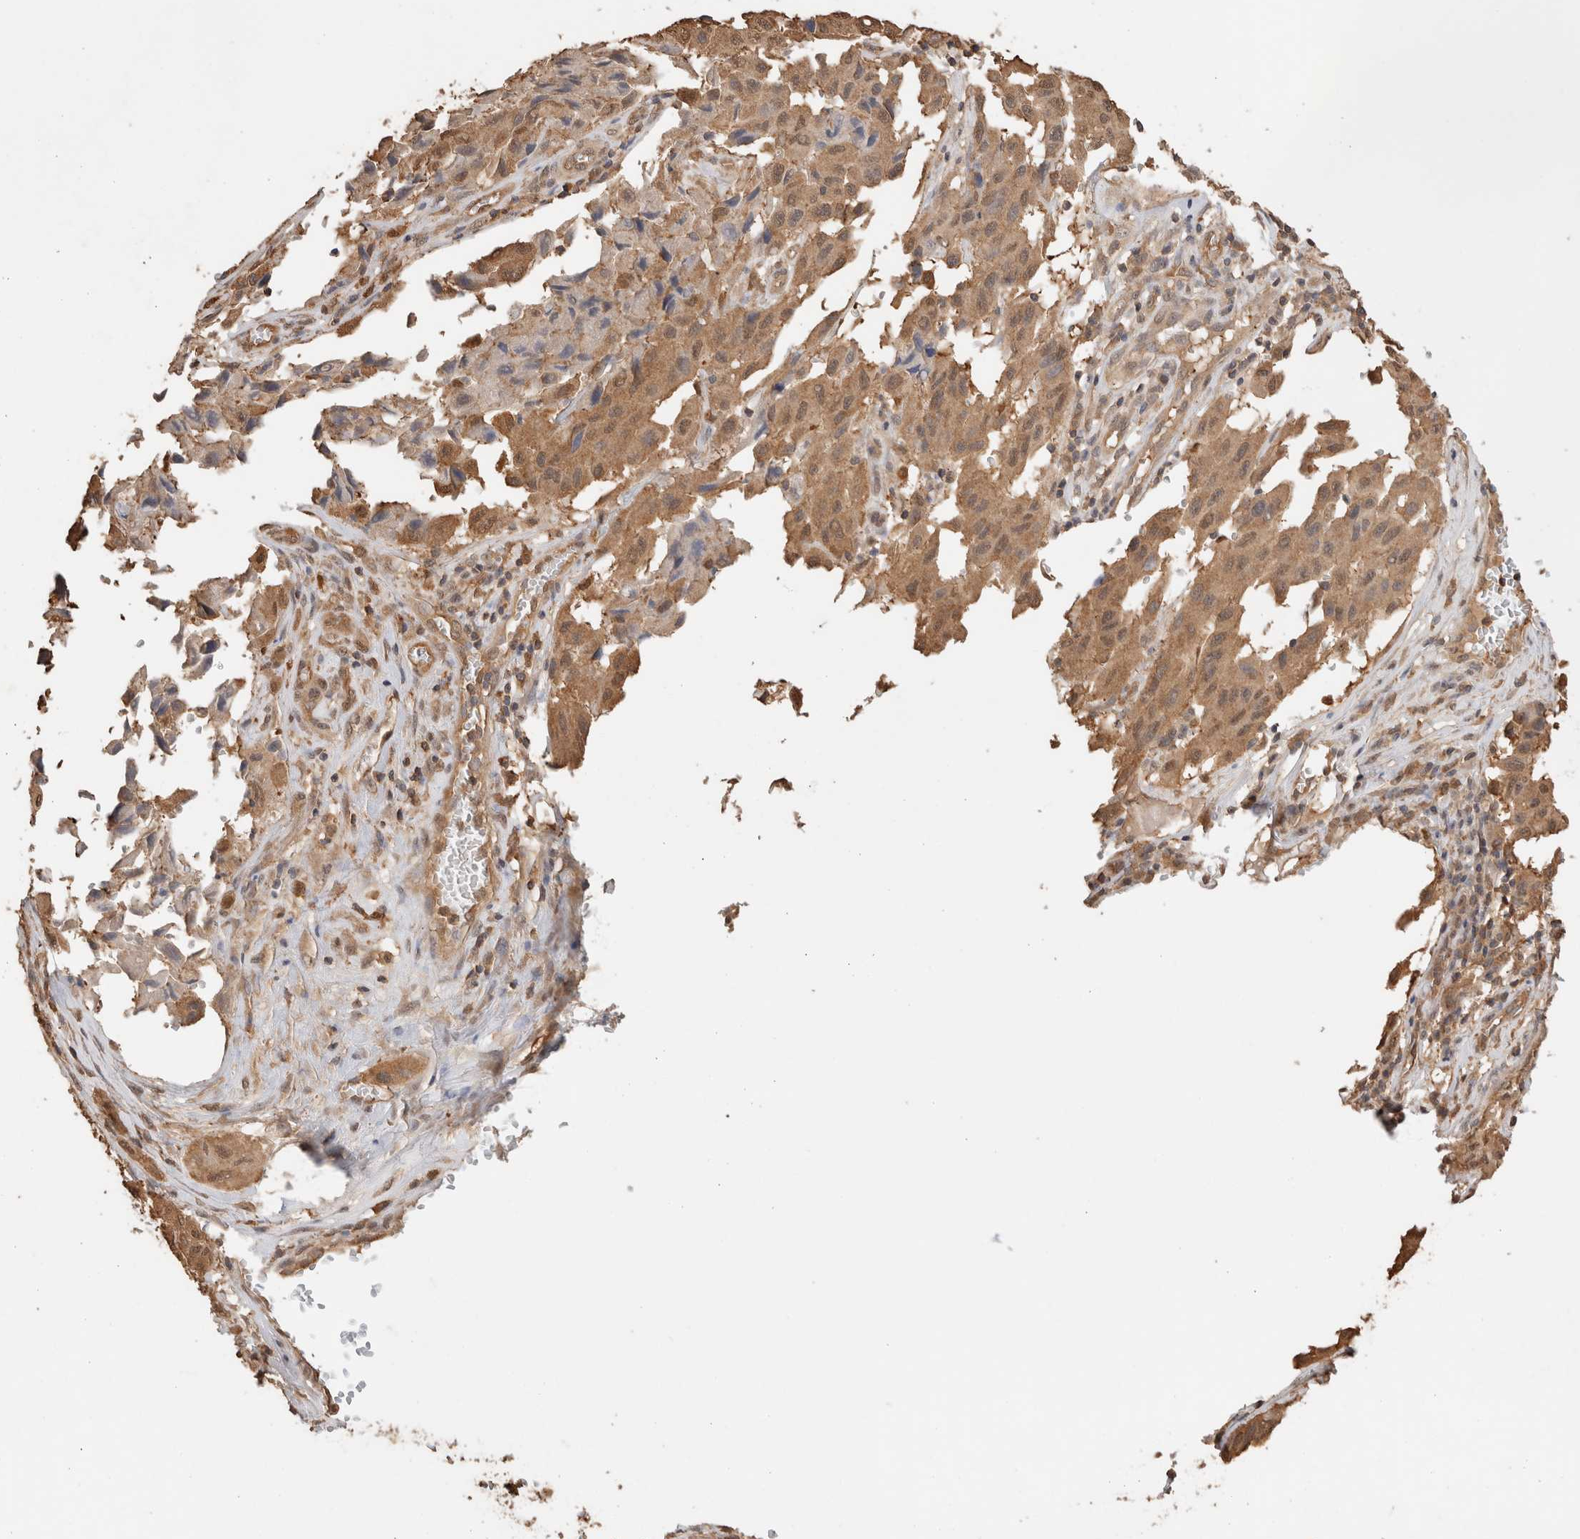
{"staining": {"intensity": "moderate", "quantity": ">75%", "location": "cytoplasmic/membranous,nuclear"}, "tissue": "melanoma", "cell_type": "Tumor cells", "image_type": "cancer", "snomed": [{"axis": "morphology", "description": "Malignant melanoma, NOS"}, {"axis": "topography", "description": "Skin"}], "caption": "This is an image of immunohistochemistry (IHC) staining of malignant melanoma, which shows moderate staining in the cytoplasmic/membranous and nuclear of tumor cells.", "gene": "YWHAH", "patient": {"sex": "male", "age": 30}}